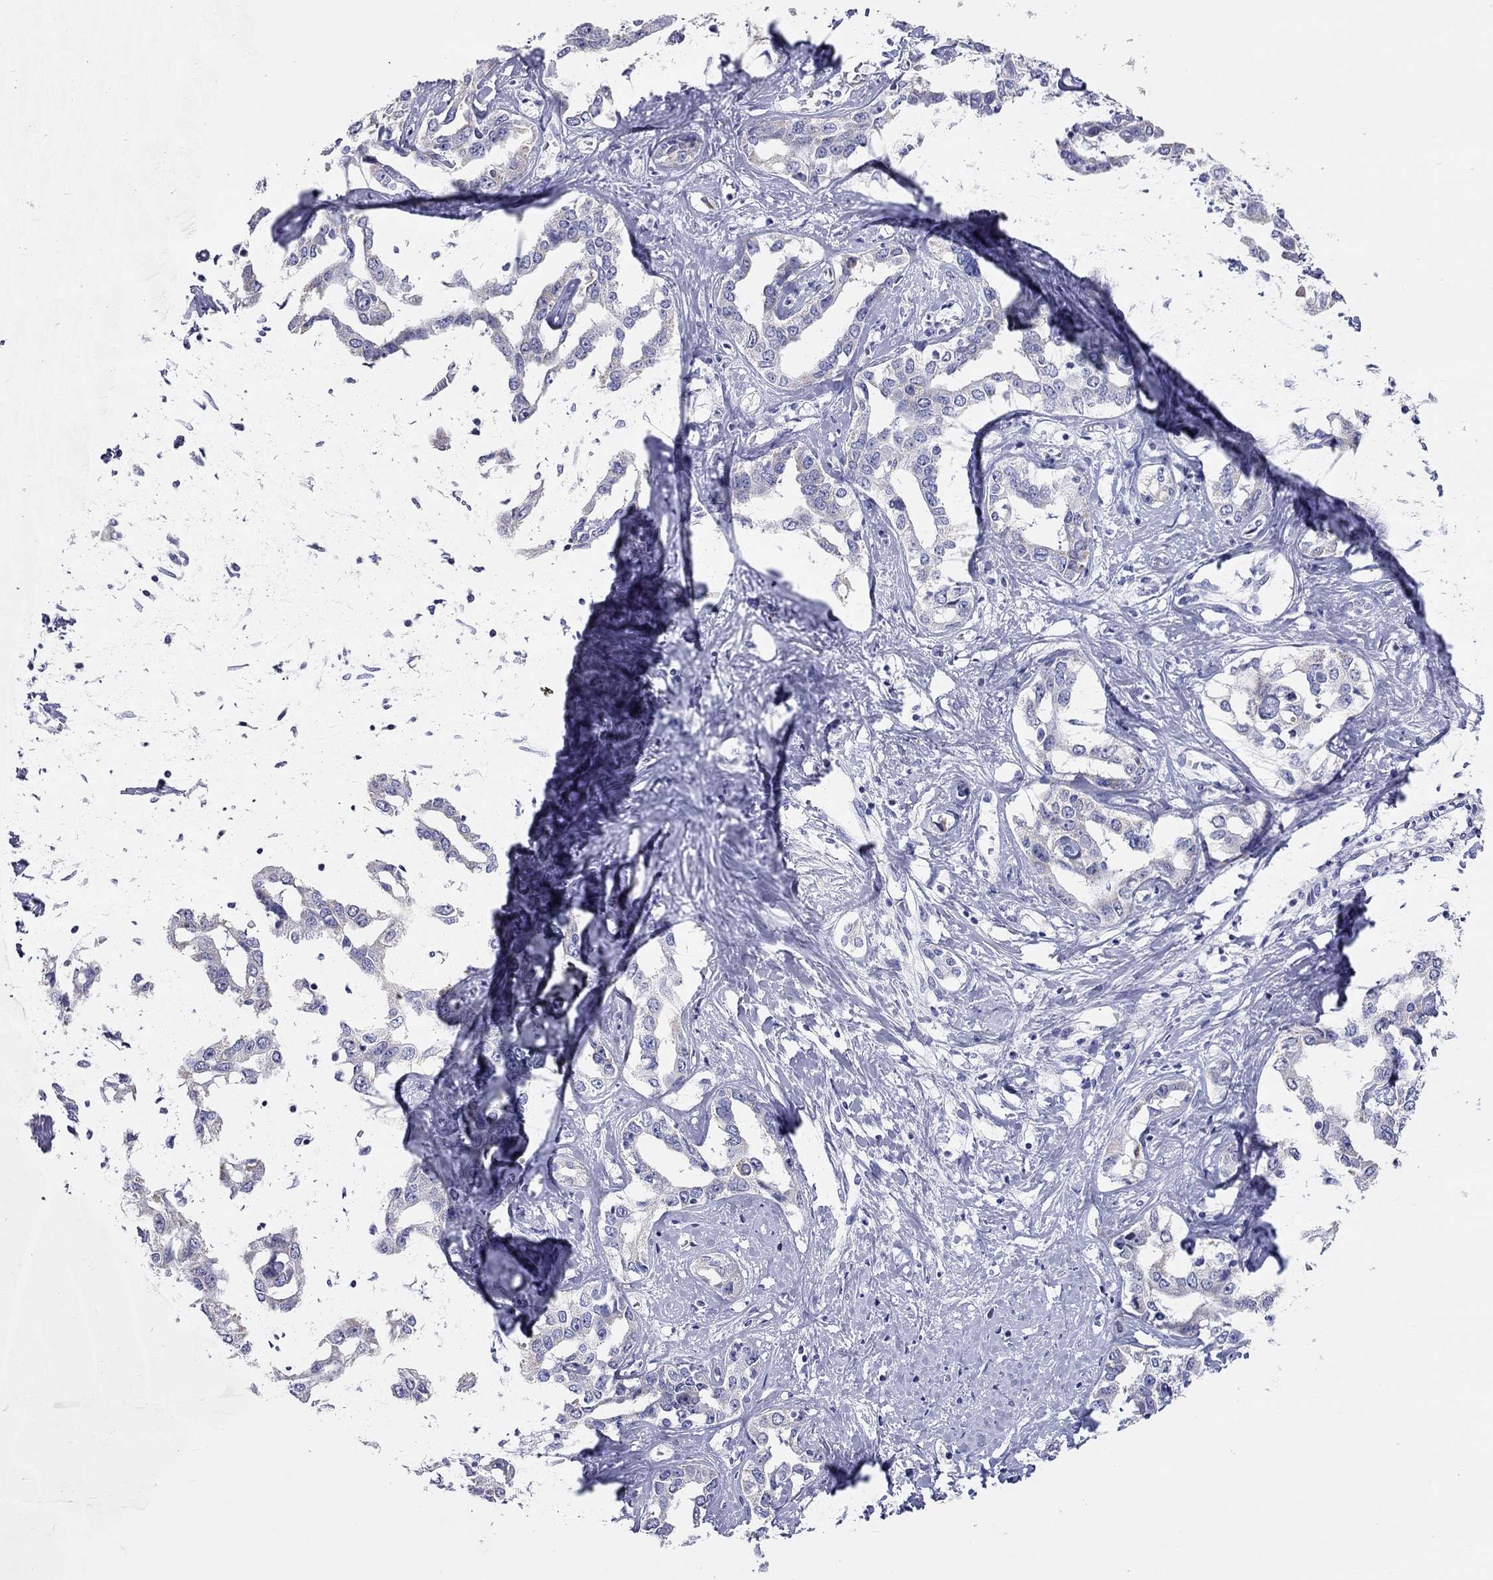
{"staining": {"intensity": "negative", "quantity": "none", "location": "none"}, "tissue": "liver cancer", "cell_type": "Tumor cells", "image_type": "cancer", "snomed": [{"axis": "morphology", "description": "Cholangiocarcinoma"}, {"axis": "topography", "description": "Liver"}], "caption": "High power microscopy image of an immunohistochemistry image of cholangiocarcinoma (liver), revealing no significant positivity in tumor cells.", "gene": "DPY19L2", "patient": {"sex": "male", "age": 59}}